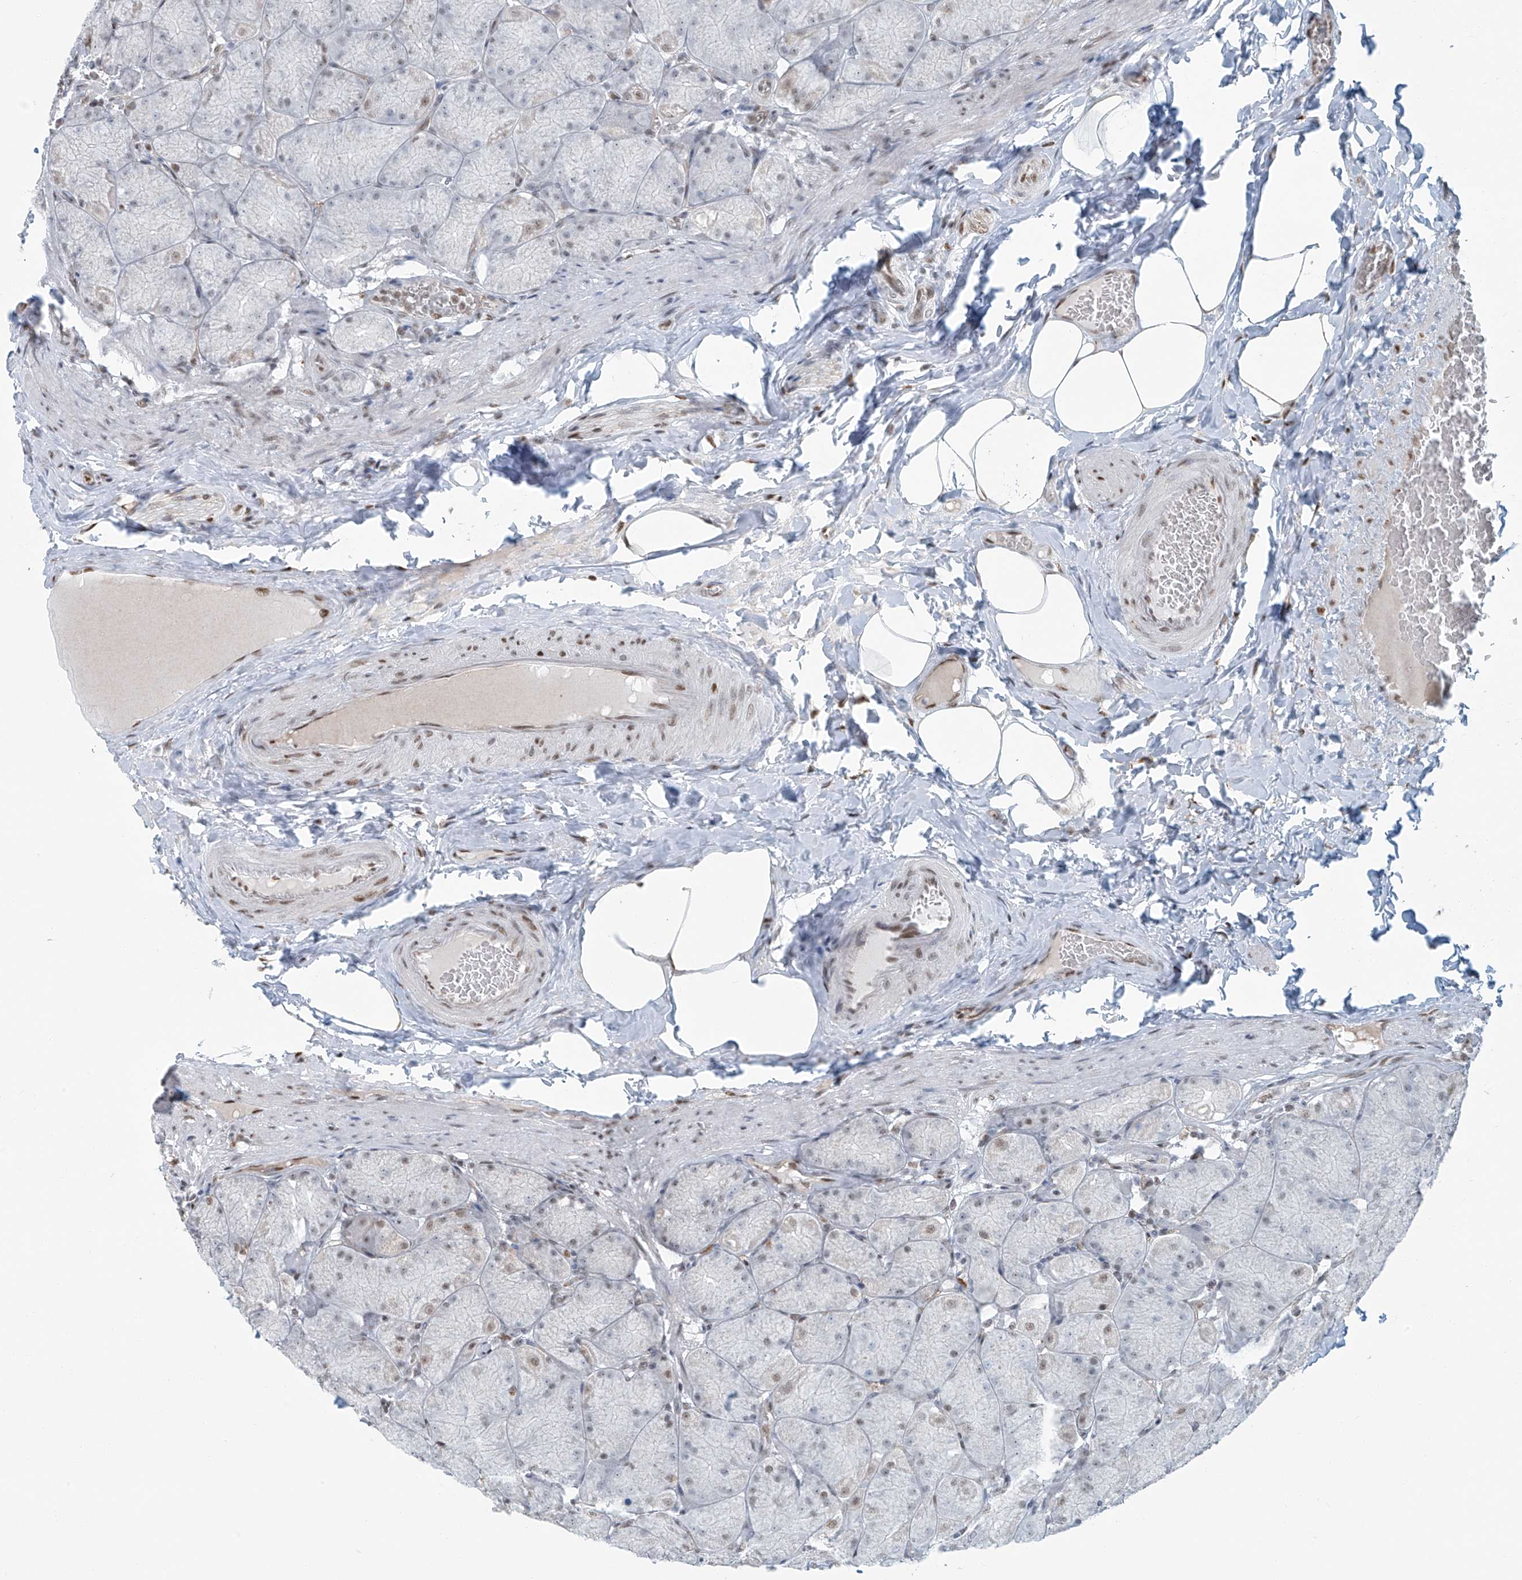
{"staining": {"intensity": "strong", "quantity": "25%-75%", "location": "nuclear"}, "tissue": "stomach", "cell_type": "Glandular cells", "image_type": "normal", "snomed": [{"axis": "morphology", "description": "Normal tissue, NOS"}, {"axis": "topography", "description": "Stomach, upper"}], "caption": "The micrograph shows staining of unremarkable stomach, revealing strong nuclear protein positivity (brown color) within glandular cells. (DAB = brown stain, brightfield microscopy at high magnification).", "gene": "ENSG00000257390", "patient": {"sex": "female", "age": 56}}